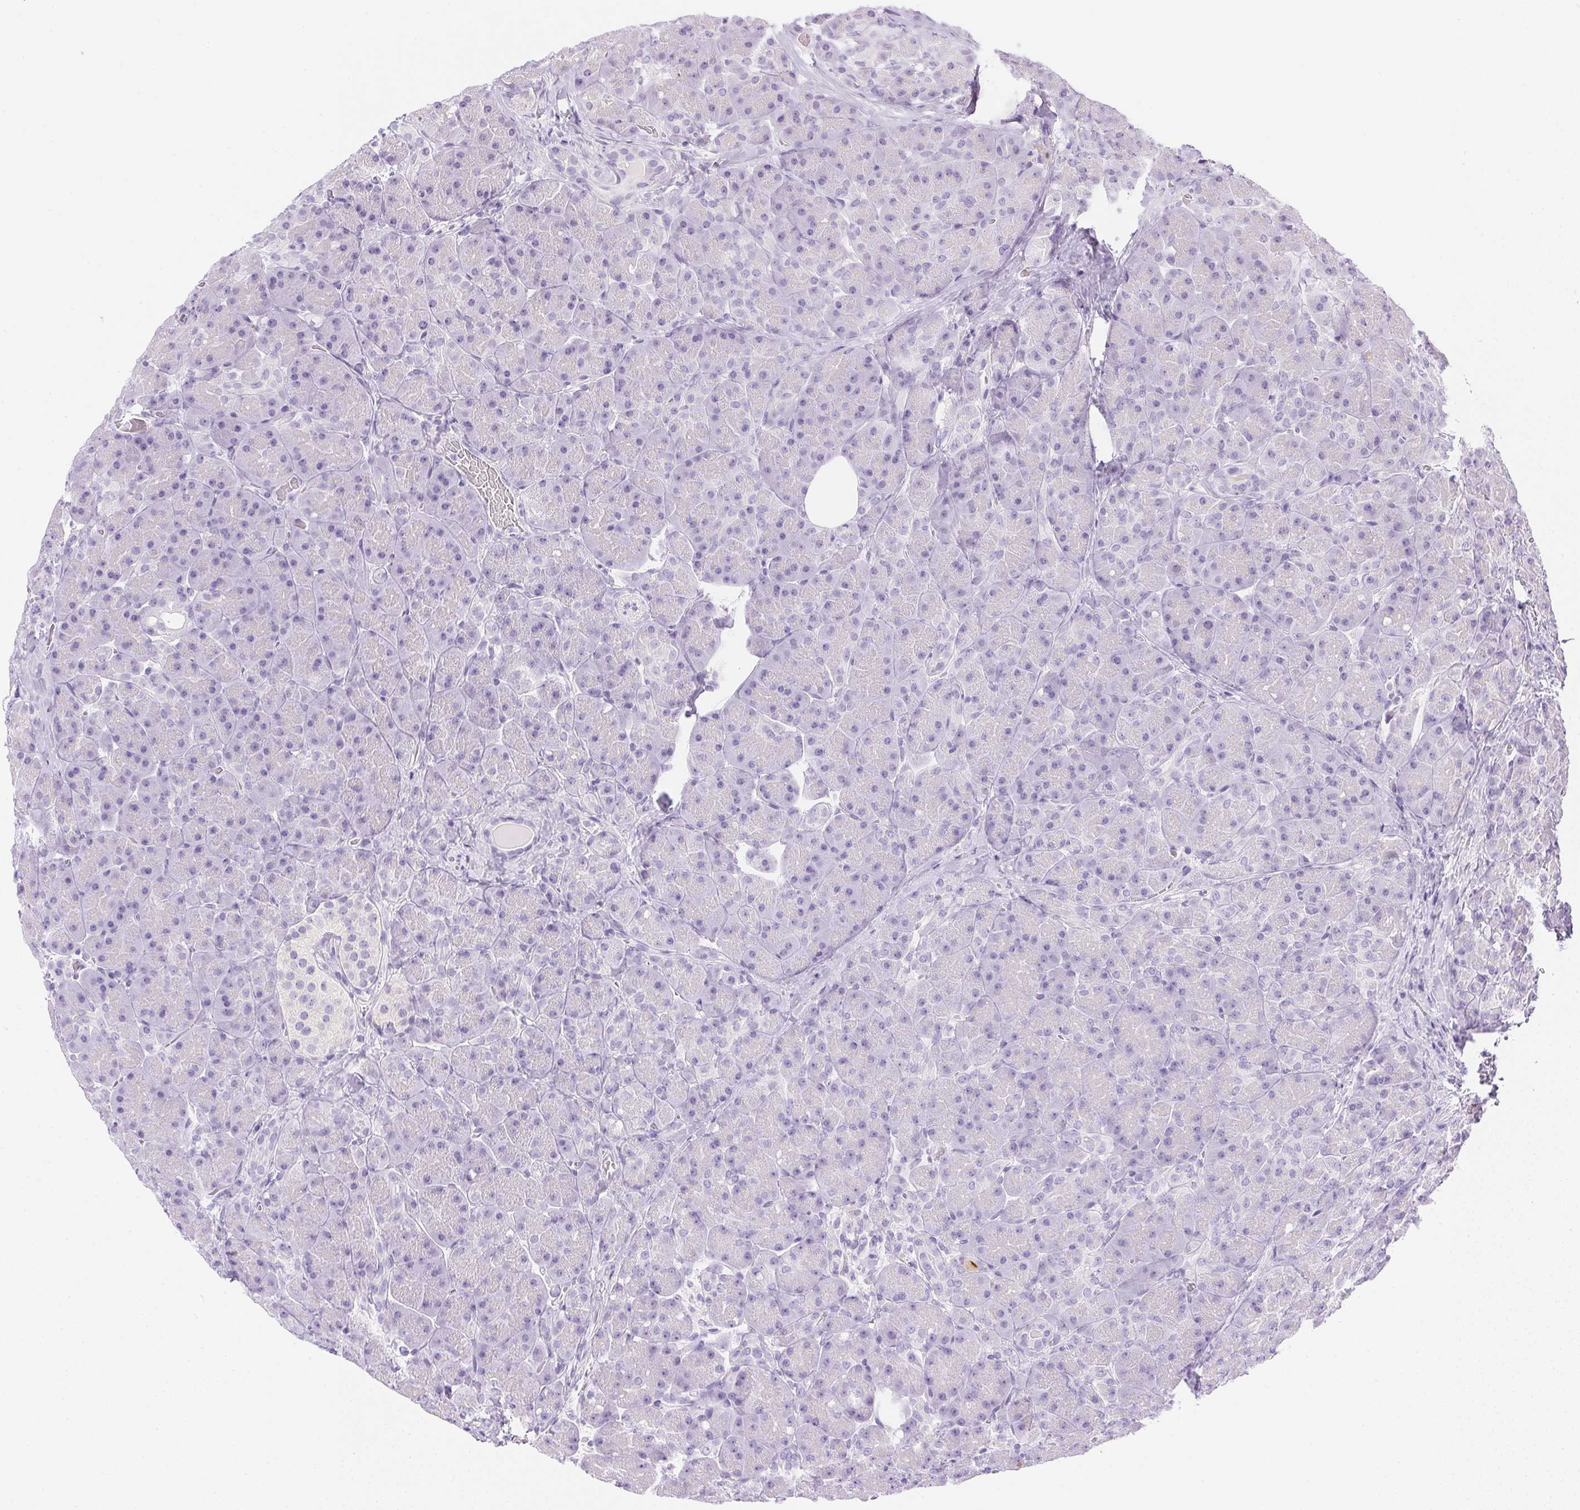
{"staining": {"intensity": "negative", "quantity": "none", "location": "none"}, "tissue": "pancreas", "cell_type": "Exocrine glandular cells", "image_type": "normal", "snomed": [{"axis": "morphology", "description": "Normal tissue, NOS"}, {"axis": "topography", "description": "Pancreas"}], "caption": "A micrograph of pancreas stained for a protein shows no brown staining in exocrine glandular cells.", "gene": "ATP6V1G3", "patient": {"sex": "male", "age": 55}}